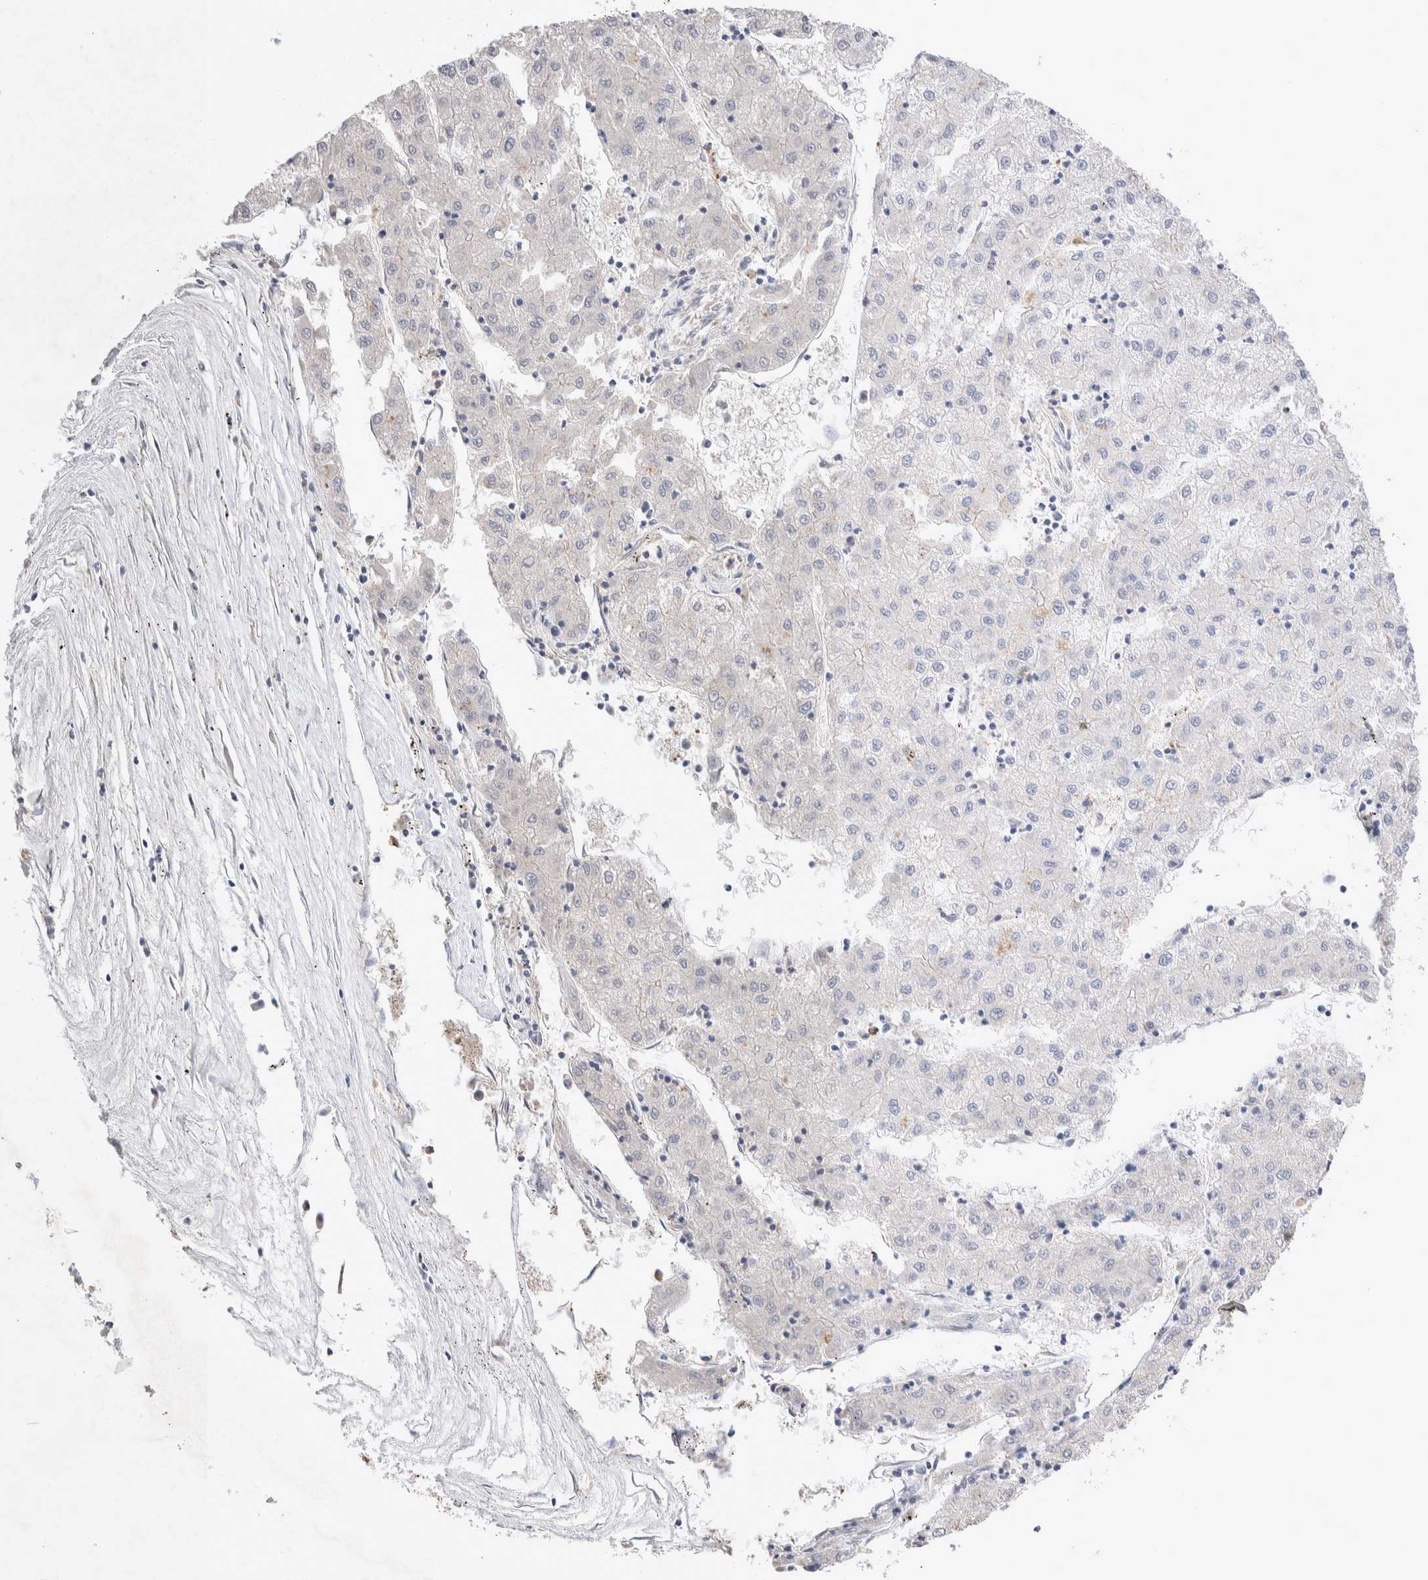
{"staining": {"intensity": "negative", "quantity": "none", "location": "none"}, "tissue": "liver cancer", "cell_type": "Tumor cells", "image_type": "cancer", "snomed": [{"axis": "morphology", "description": "Carcinoma, Hepatocellular, NOS"}, {"axis": "topography", "description": "Liver"}], "caption": "Immunohistochemistry photomicrograph of neoplastic tissue: human liver cancer stained with DAB (3,3'-diaminobenzidine) displays no significant protein expression in tumor cells.", "gene": "FFAR2", "patient": {"sex": "male", "age": 72}}